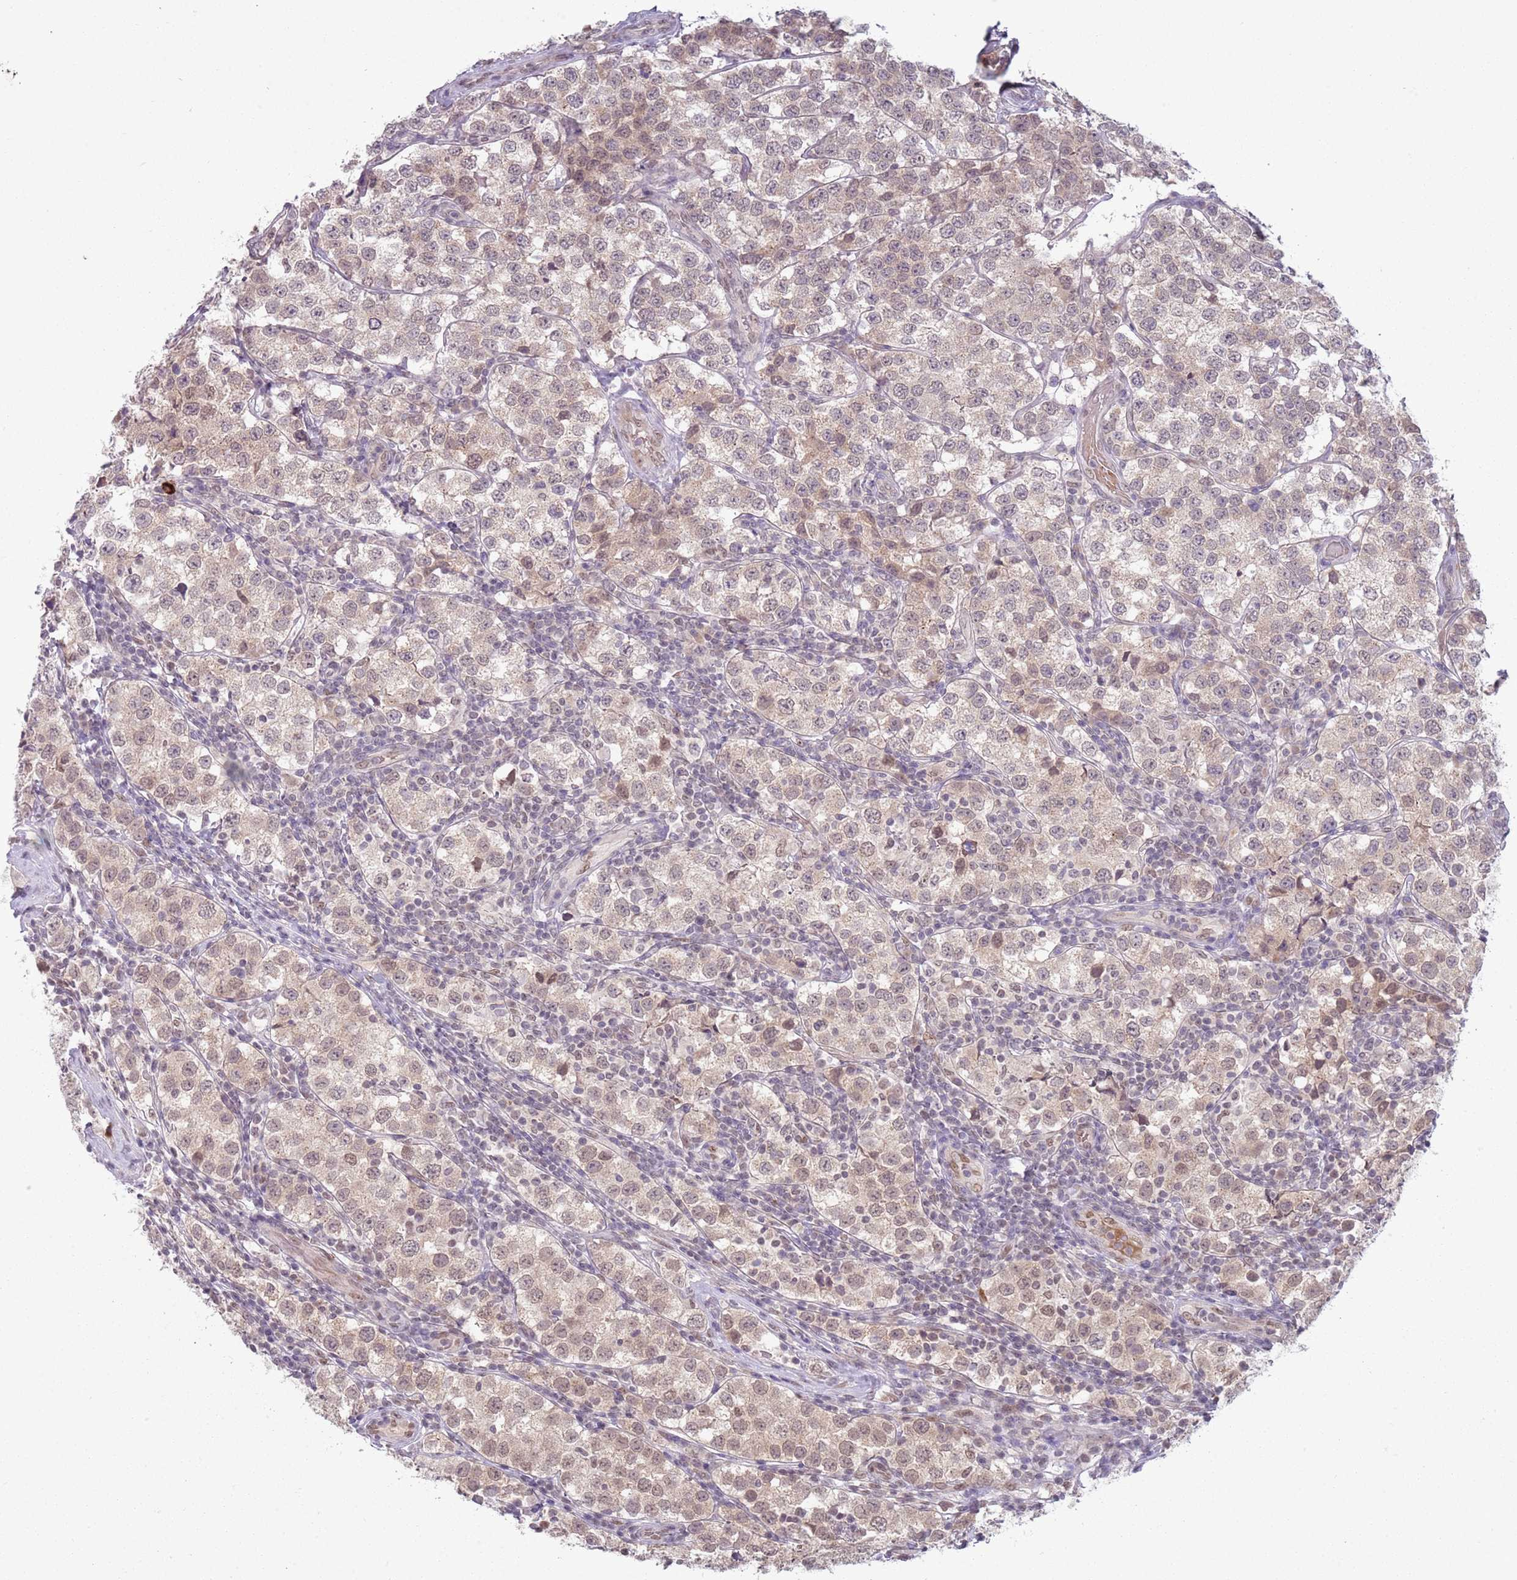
{"staining": {"intensity": "weak", "quantity": "<25%", "location": "nuclear"}, "tissue": "testis cancer", "cell_type": "Tumor cells", "image_type": "cancer", "snomed": [{"axis": "morphology", "description": "Seminoma, NOS"}, {"axis": "topography", "description": "Testis"}], "caption": "An IHC histopathology image of testis seminoma is shown. There is no staining in tumor cells of testis seminoma.", "gene": "TM2D1", "patient": {"sex": "male", "age": 34}}